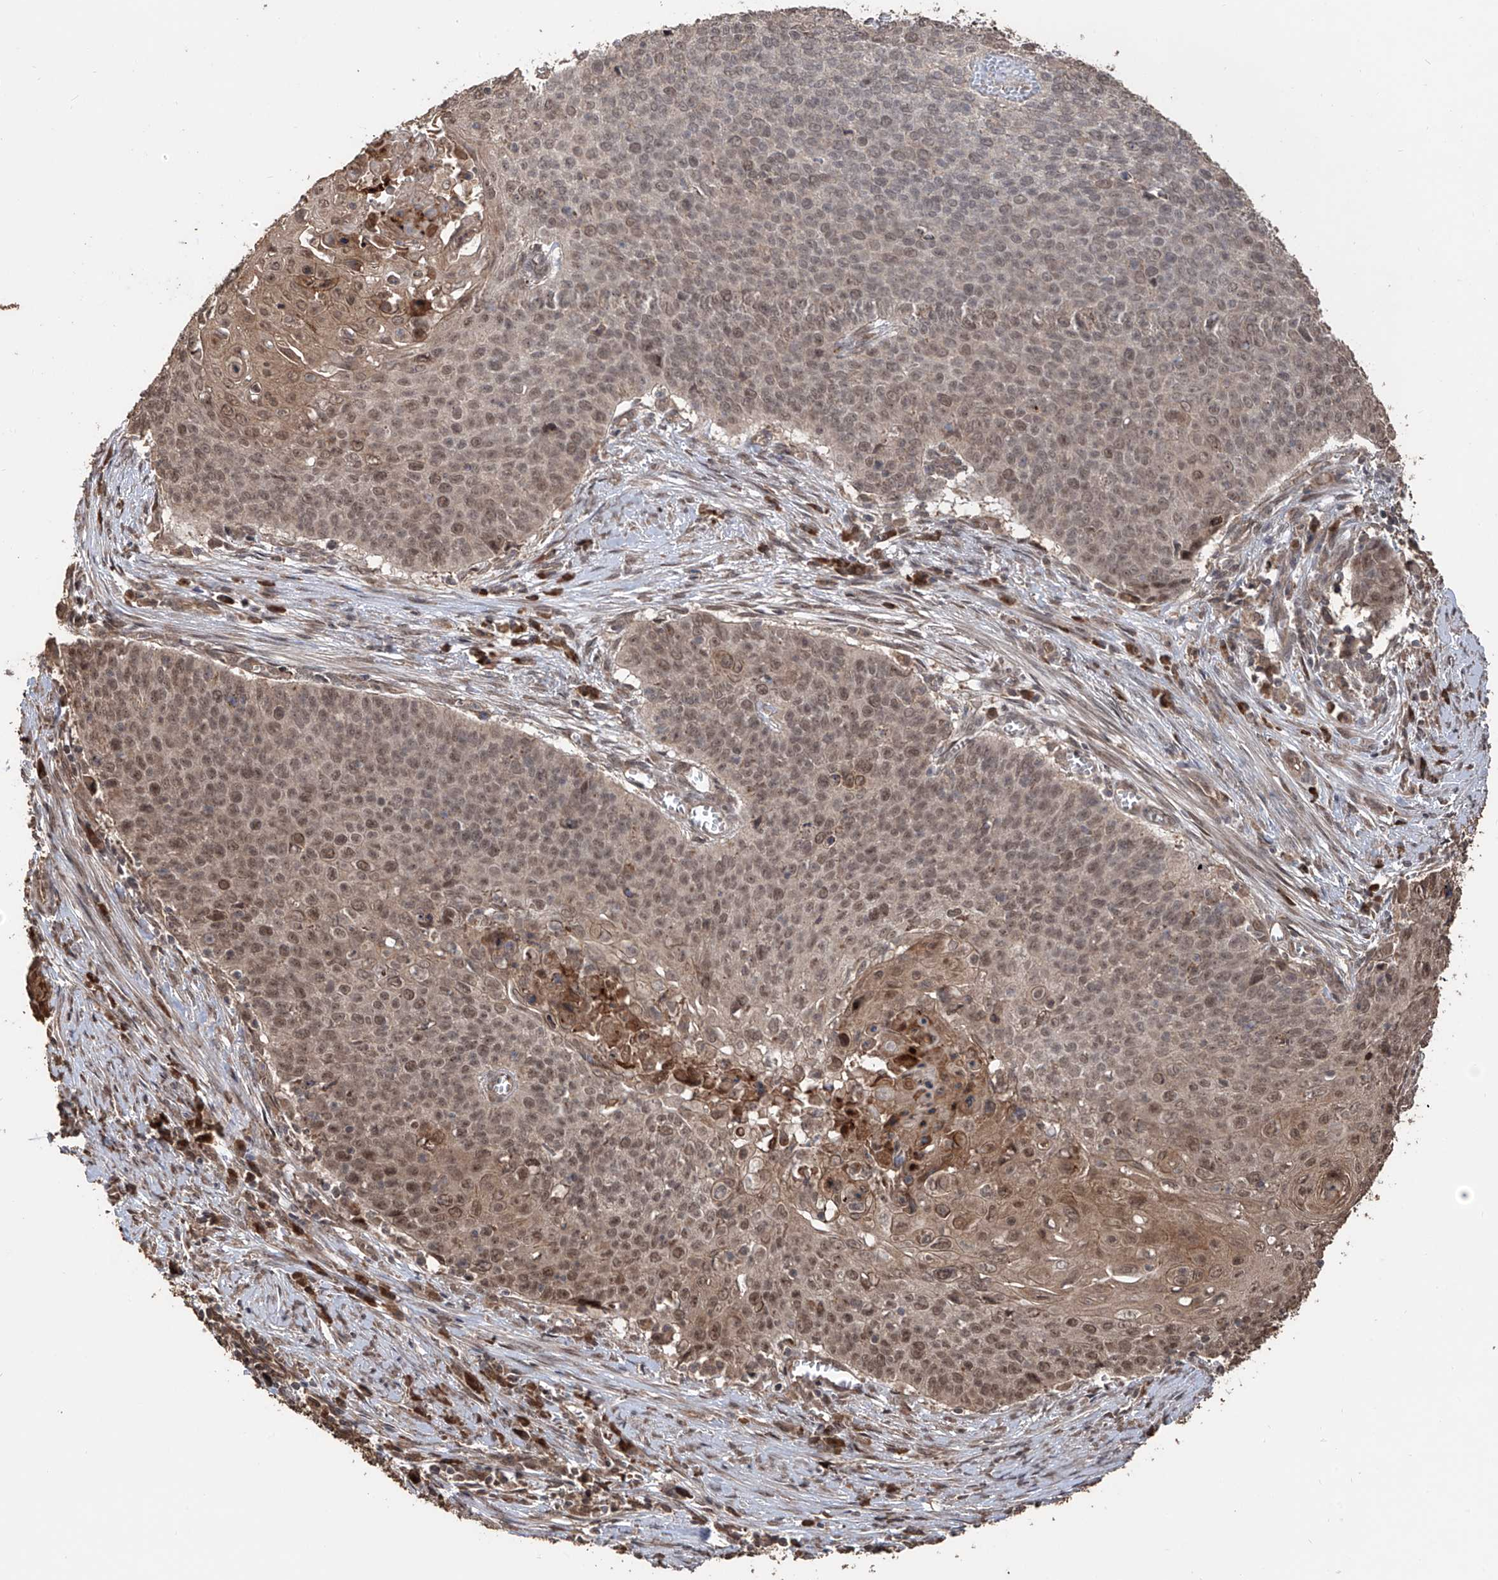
{"staining": {"intensity": "moderate", "quantity": ">75%", "location": "cytoplasmic/membranous,nuclear"}, "tissue": "cervical cancer", "cell_type": "Tumor cells", "image_type": "cancer", "snomed": [{"axis": "morphology", "description": "Squamous cell carcinoma, NOS"}, {"axis": "topography", "description": "Cervix"}], "caption": "Immunohistochemical staining of squamous cell carcinoma (cervical) shows moderate cytoplasmic/membranous and nuclear protein staining in approximately >75% of tumor cells.", "gene": "FAM135A", "patient": {"sex": "female", "age": 39}}